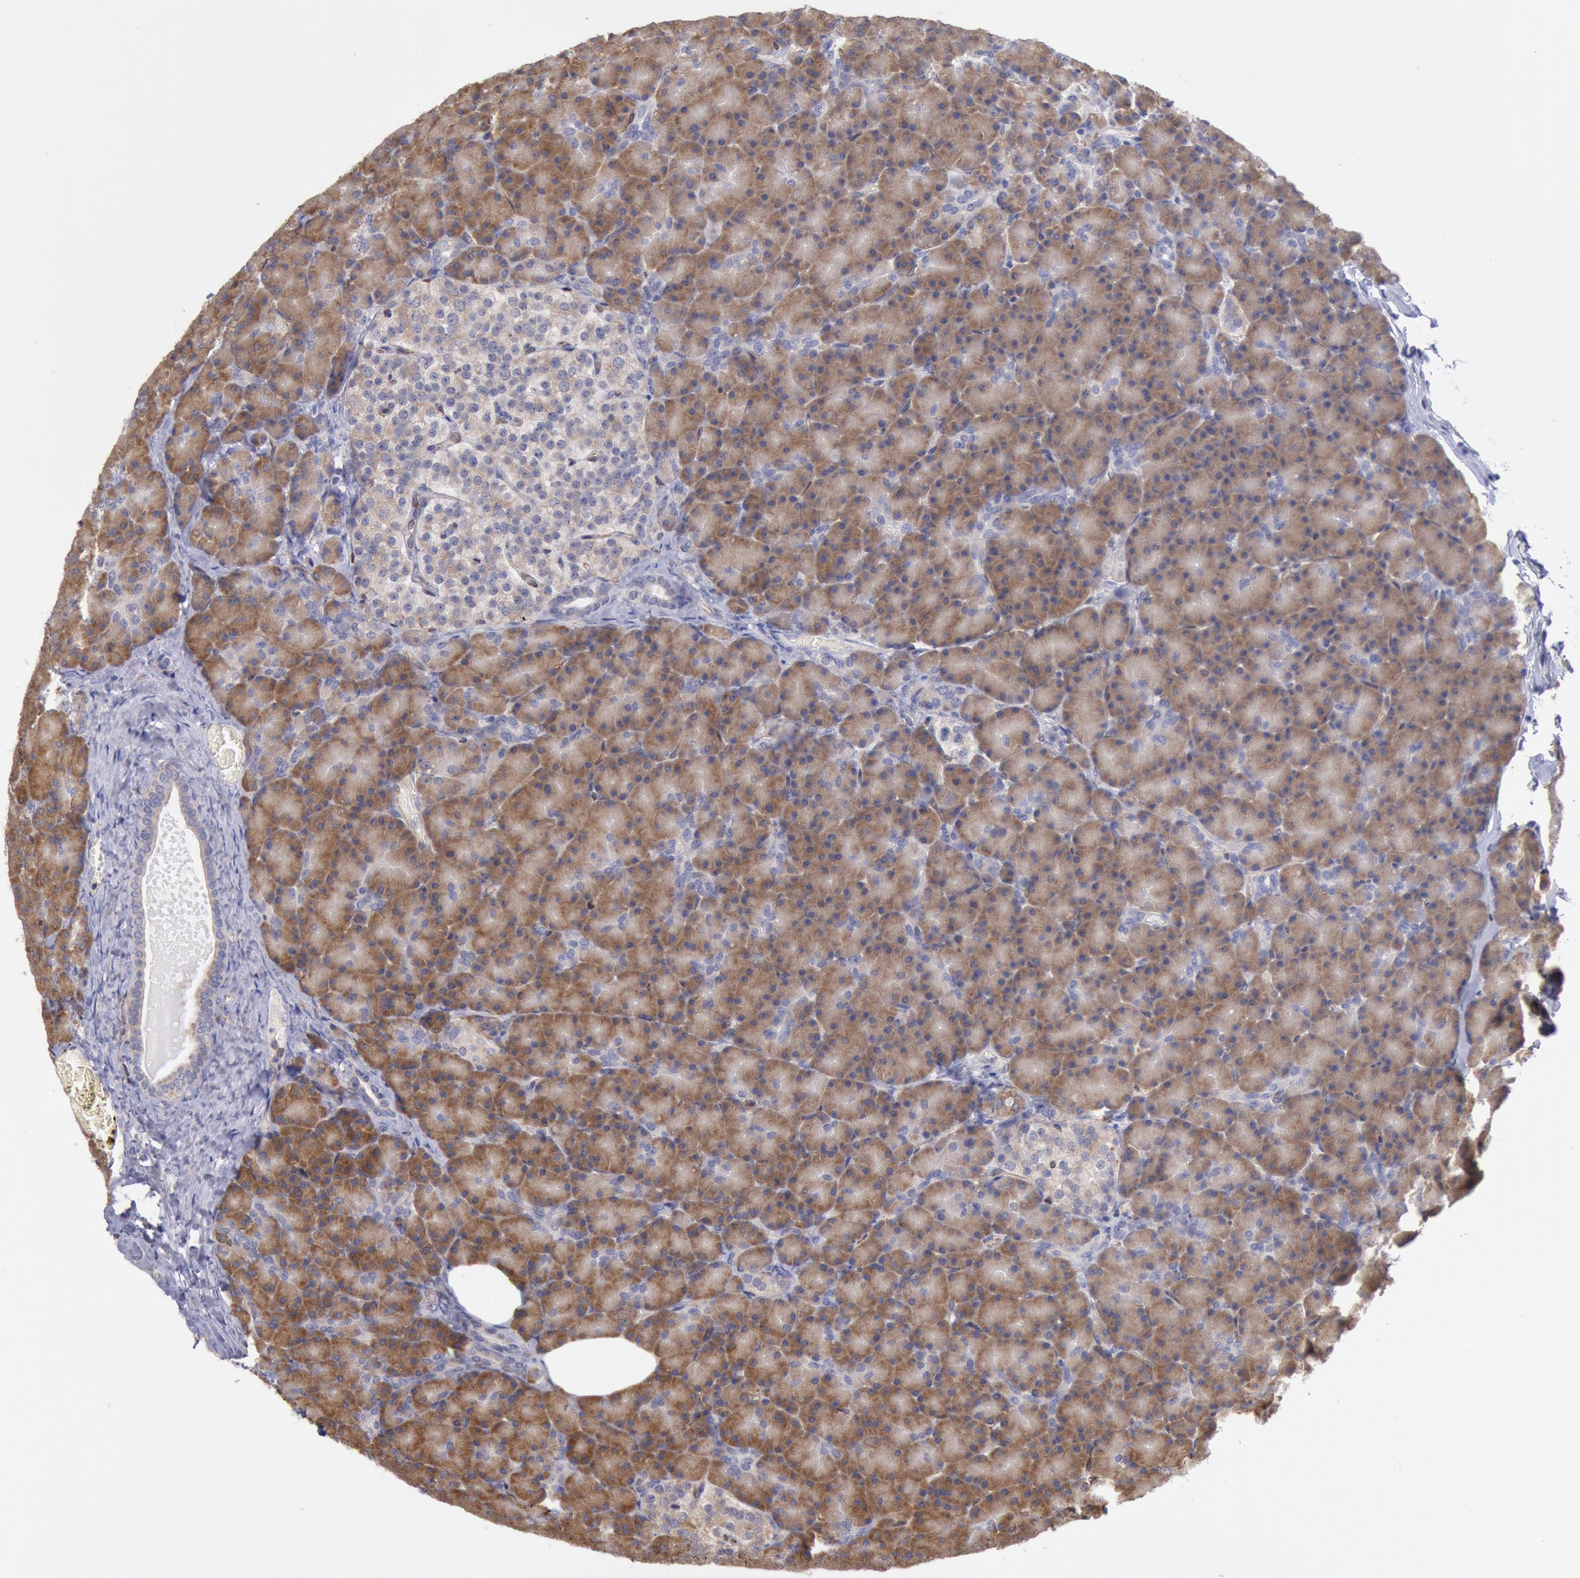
{"staining": {"intensity": "moderate", "quantity": ">75%", "location": "cytoplasmic/membranous"}, "tissue": "pancreas", "cell_type": "Exocrine glandular cells", "image_type": "normal", "snomed": [{"axis": "morphology", "description": "Normal tissue, NOS"}, {"axis": "topography", "description": "Pancreas"}], "caption": "Immunohistochemical staining of unremarkable human pancreas shows moderate cytoplasmic/membranous protein expression in about >75% of exocrine glandular cells. The staining was performed using DAB (3,3'-diaminobenzidine) to visualize the protein expression in brown, while the nuclei were stained in blue with hematoxylin (Magnification: 20x).", "gene": "DRG1", "patient": {"sex": "female", "age": 43}}